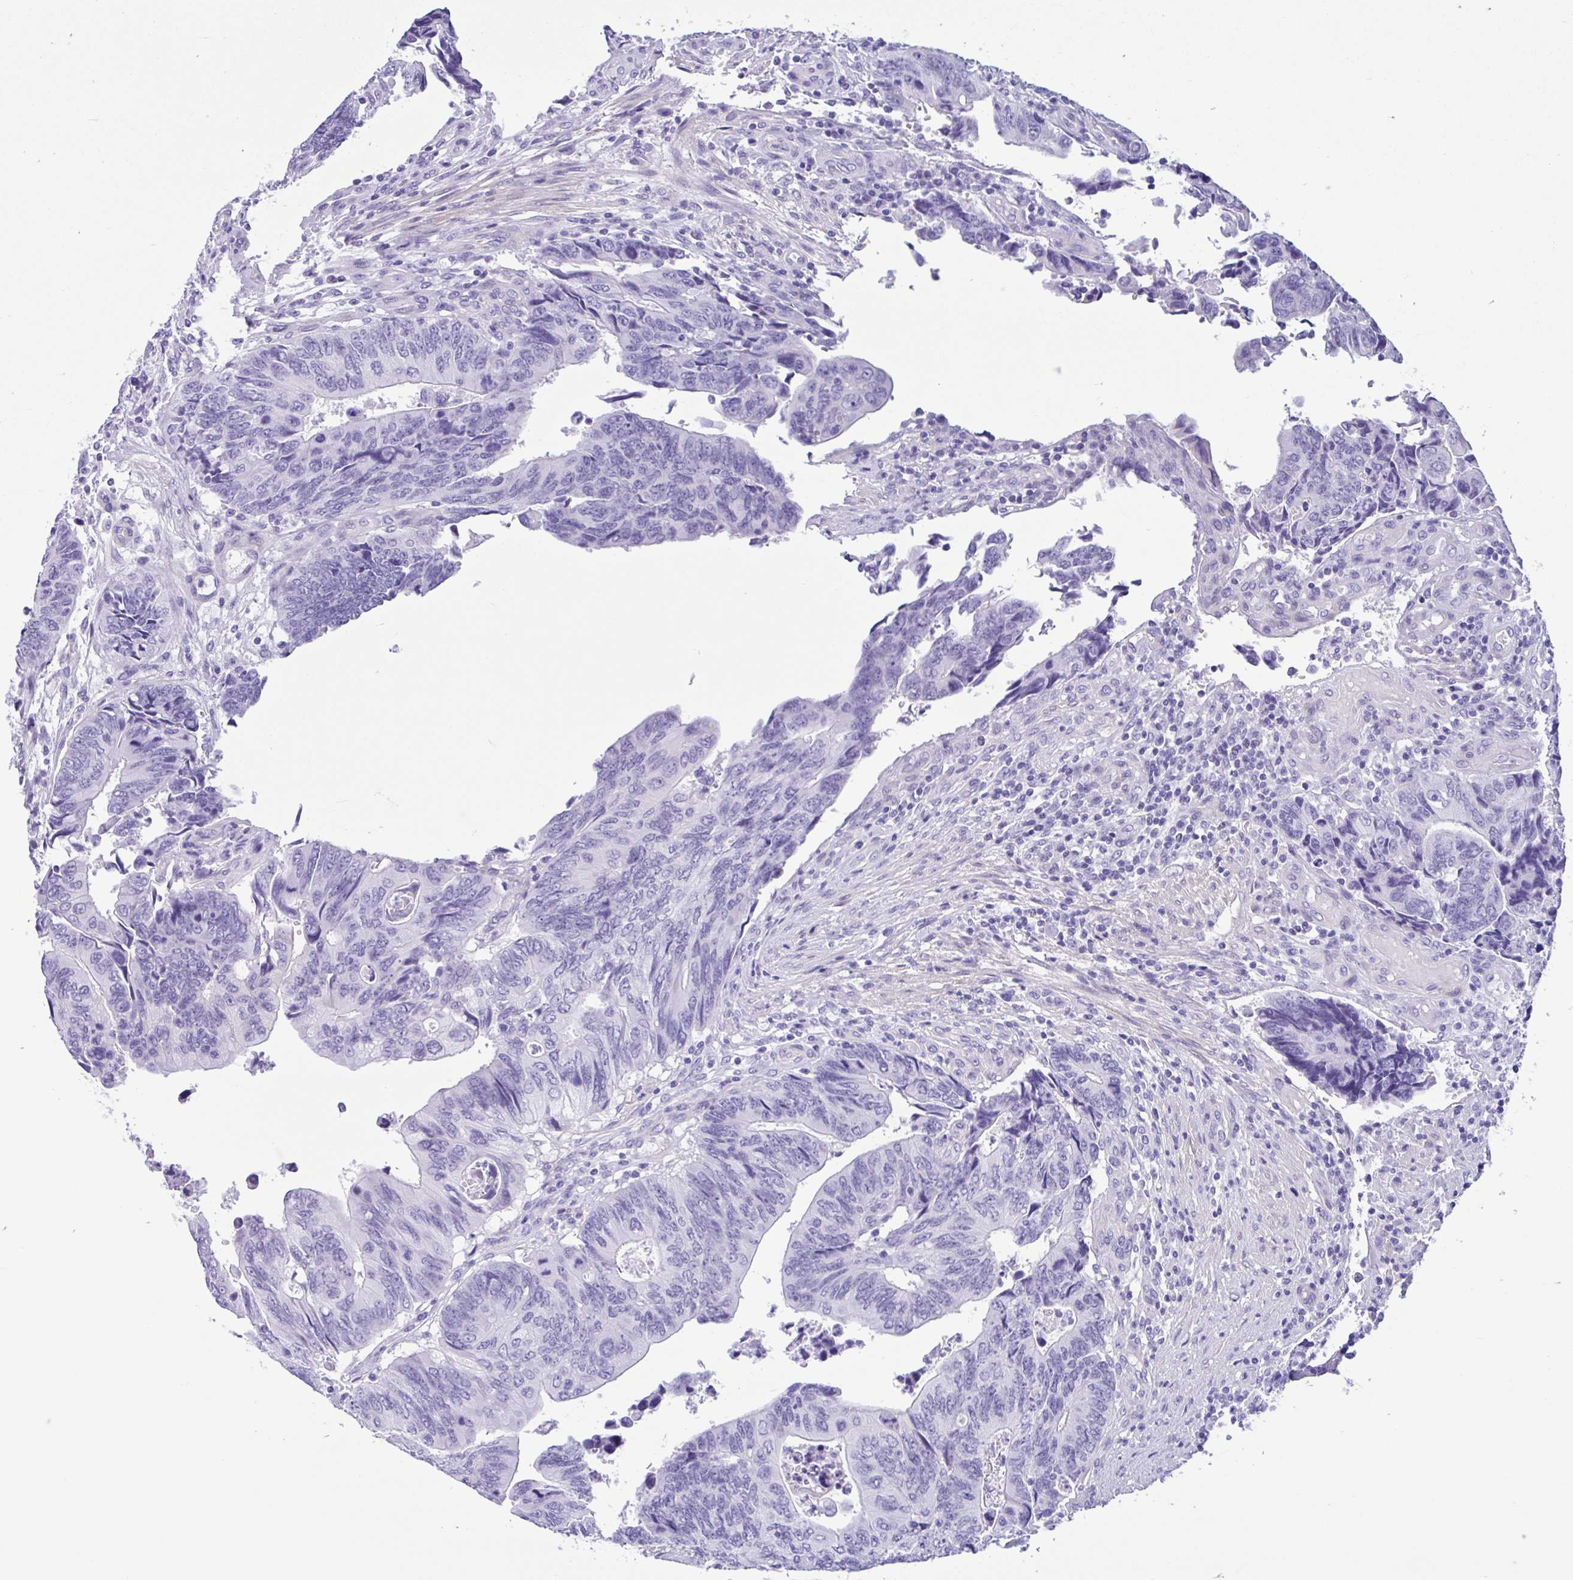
{"staining": {"intensity": "negative", "quantity": "none", "location": "none"}, "tissue": "colorectal cancer", "cell_type": "Tumor cells", "image_type": "cancer", "snomed": [{"axis": "morphology", "description": "Adenocarcinoma, NOS"}, {"axis": "topography", "description": "Colon"}], "caption": "This is a image of IHC staining of colorectal cancer, which shows no expression in tumor cells.", "gene": "IAPP", "patient": {"sex": "male", "age": 87}}